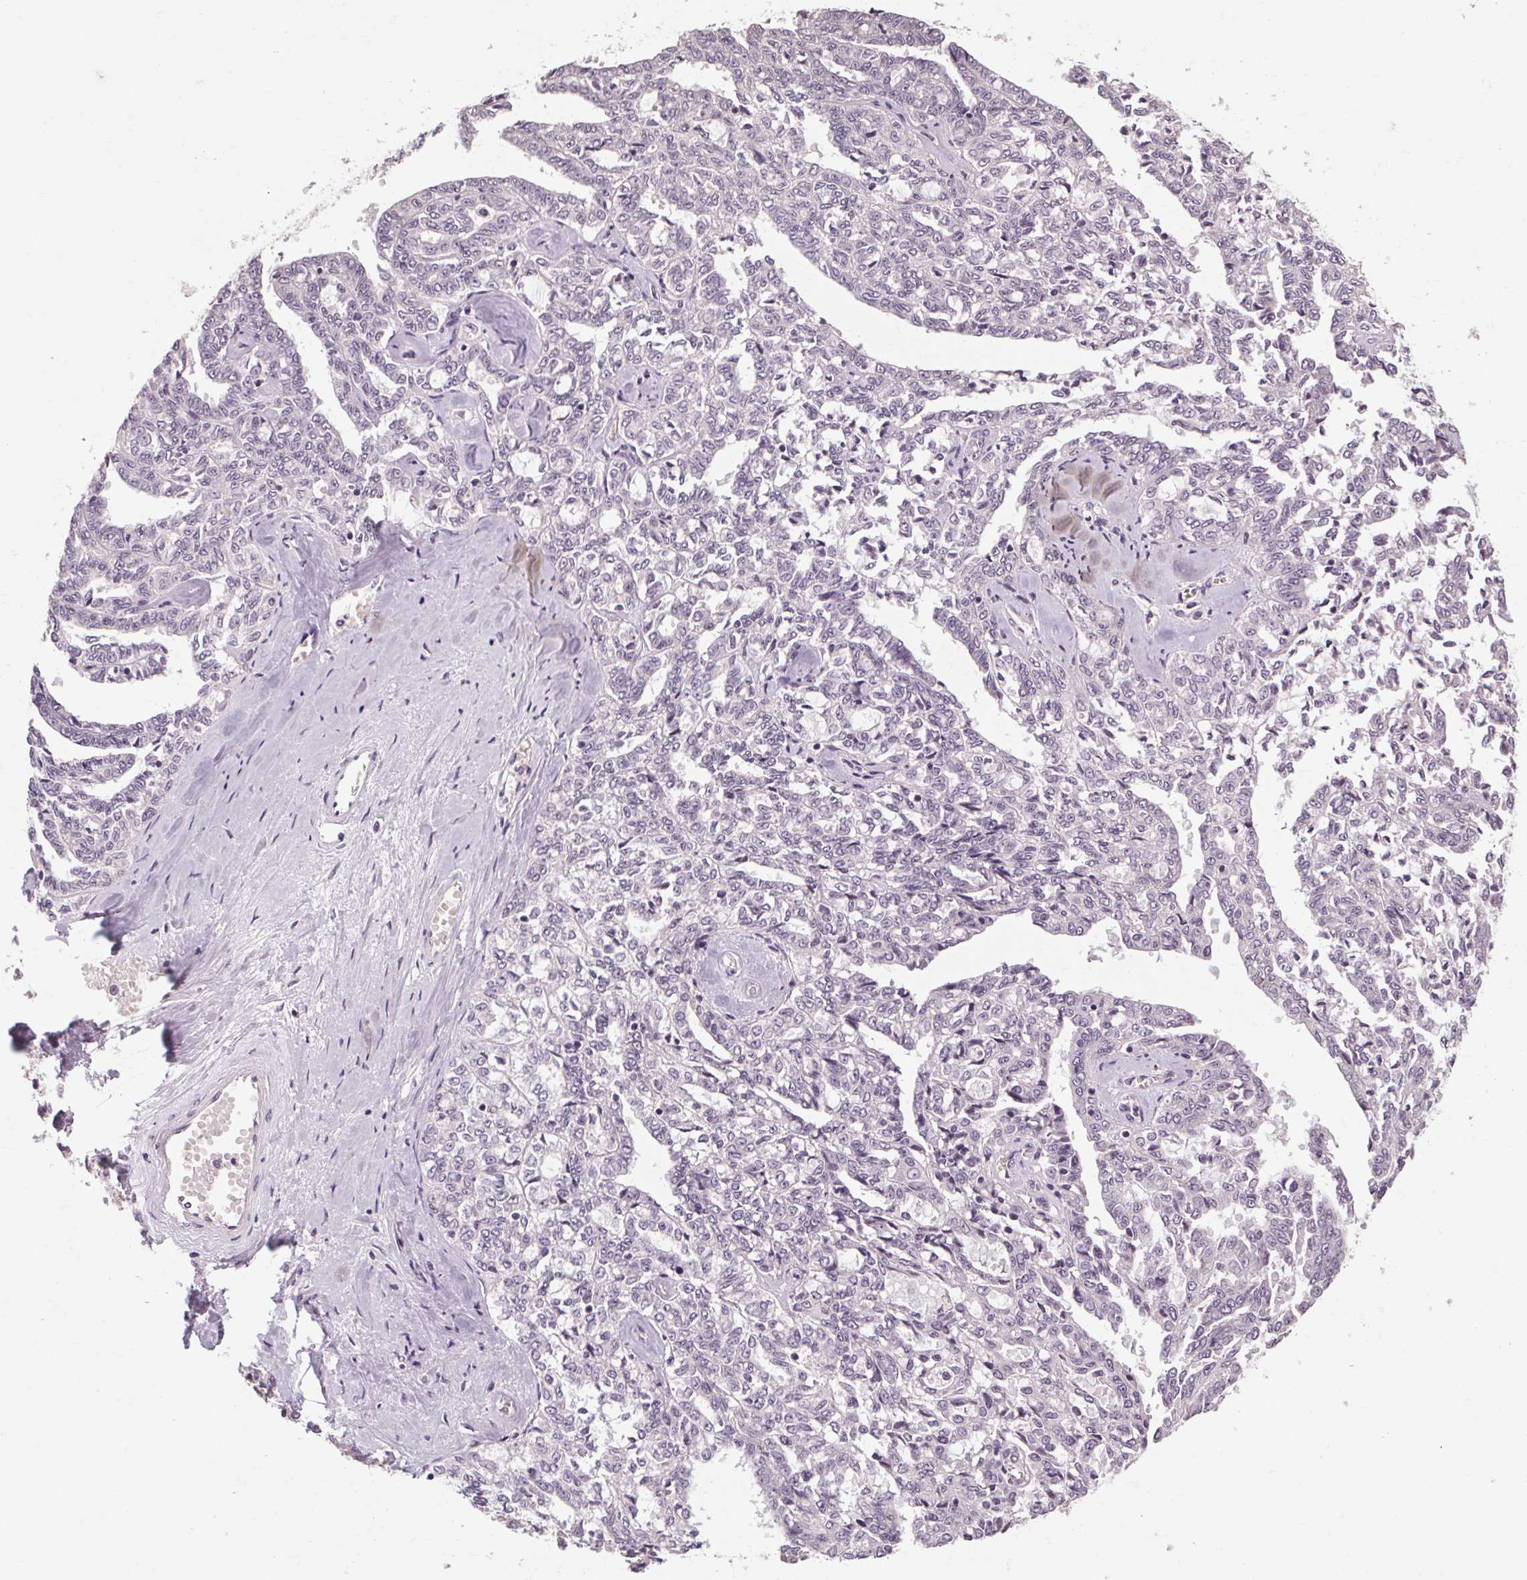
{"staining": {"intensity": "negative", "quantity": "none", "location": "none"}, "tissue": "ovarian cancer", "cell_type": "Tumor cells", "image_type": "cancer", "snomed": [{"axis": "morphology", "description": "Cystadenocarcinoma, serous, NOS"}, {"axis": "topography", "description": "Ovary"}], "caption": "This is an immunohistochemistry (IHC) histopathology image of human ovarian cancer (serous cystadenocarcinoma). There is no expression in tumor cells.", "gene": "POMC", "patient": {"sex": "female", "age": 71}}